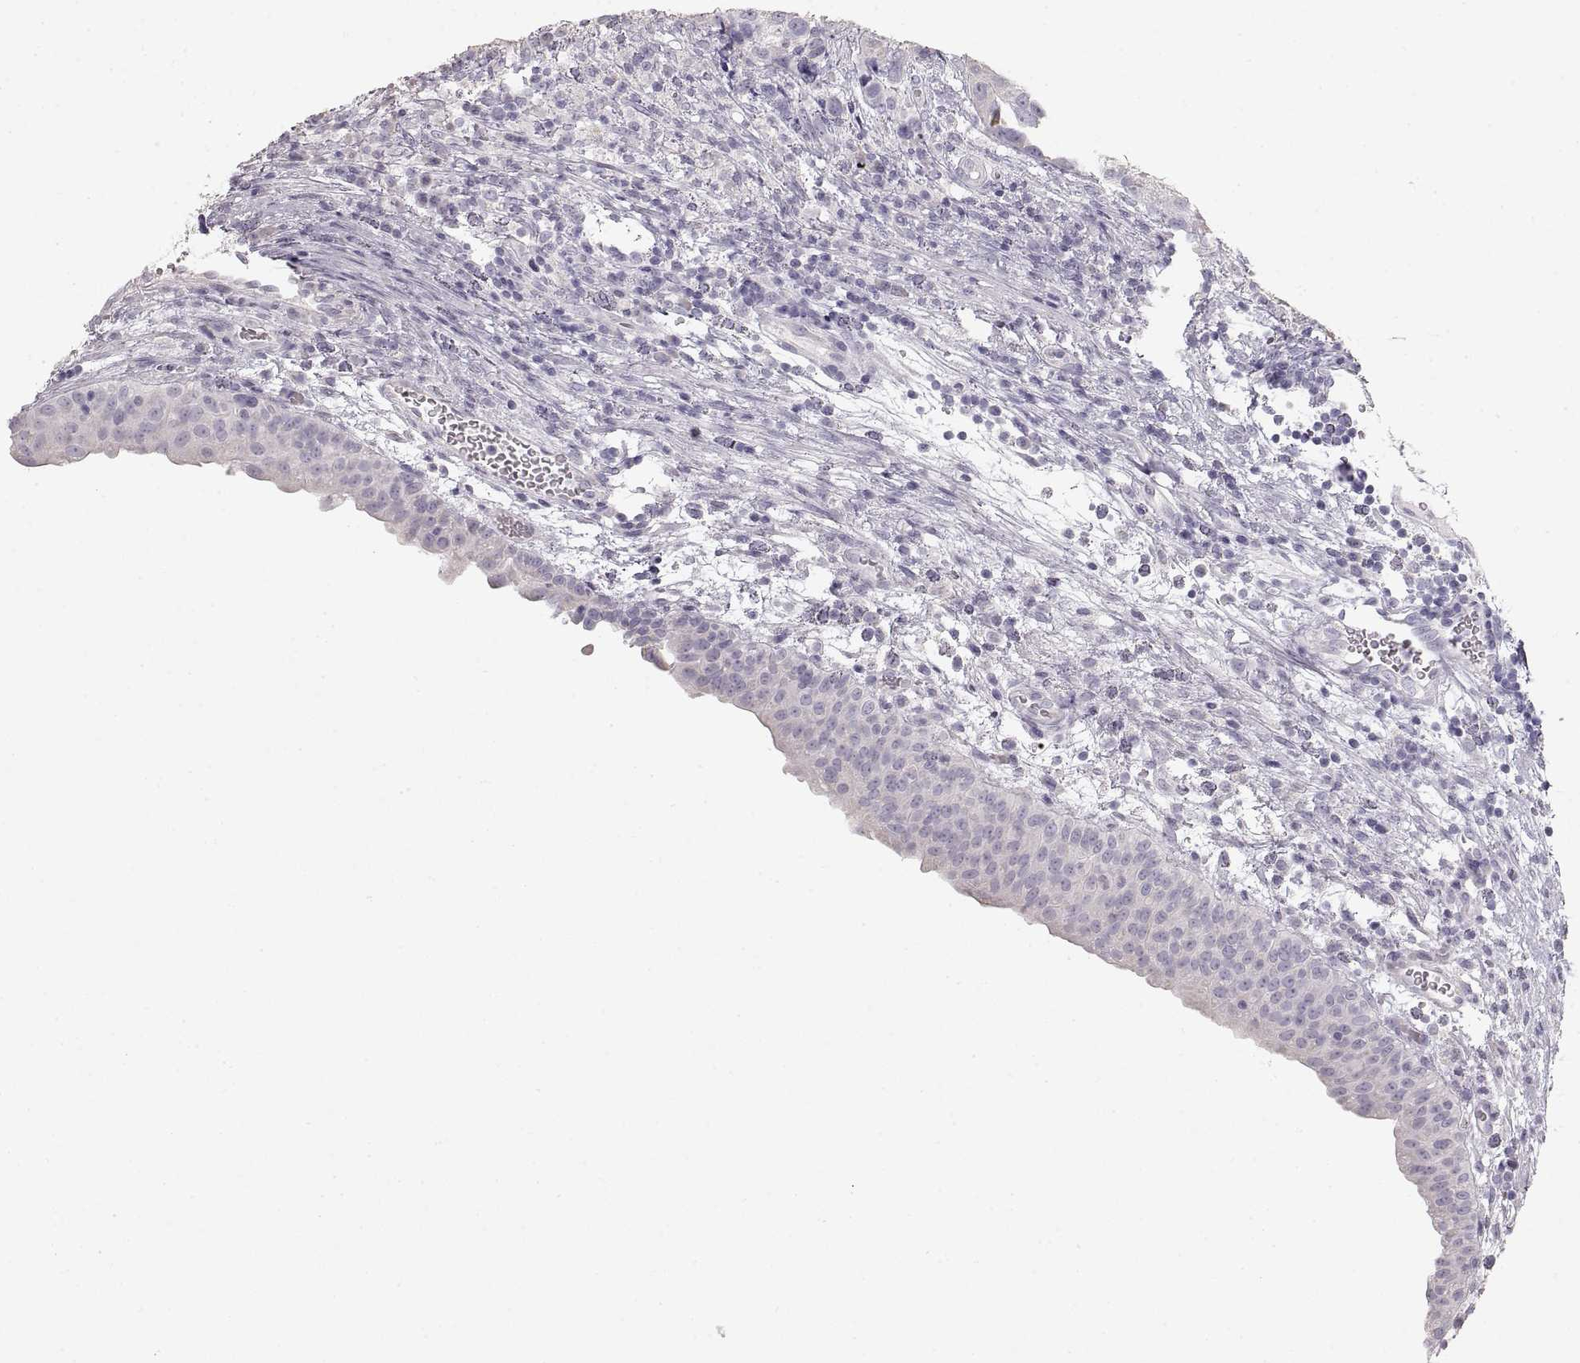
{"staining": {"intensity": "negative", "quantity": "none", "location": "none"}, "tissue": "urothelial cancer", "cell_type": "Tumor cells", "image_type": "cancer", "snomed": [{"axis": "morphology", "description": "Urothelial carcinoma, High grade"}, {"axis": "topography", "description": "Urinary bladder"}], "caption": "Tumor cells are negative for brown protein staining in urothelial cancer. (Immunohistochemistry, brightfield microscopy, high magnification).", "gene": "ZP3", "patient": {"sex": "male", "age": 60}}